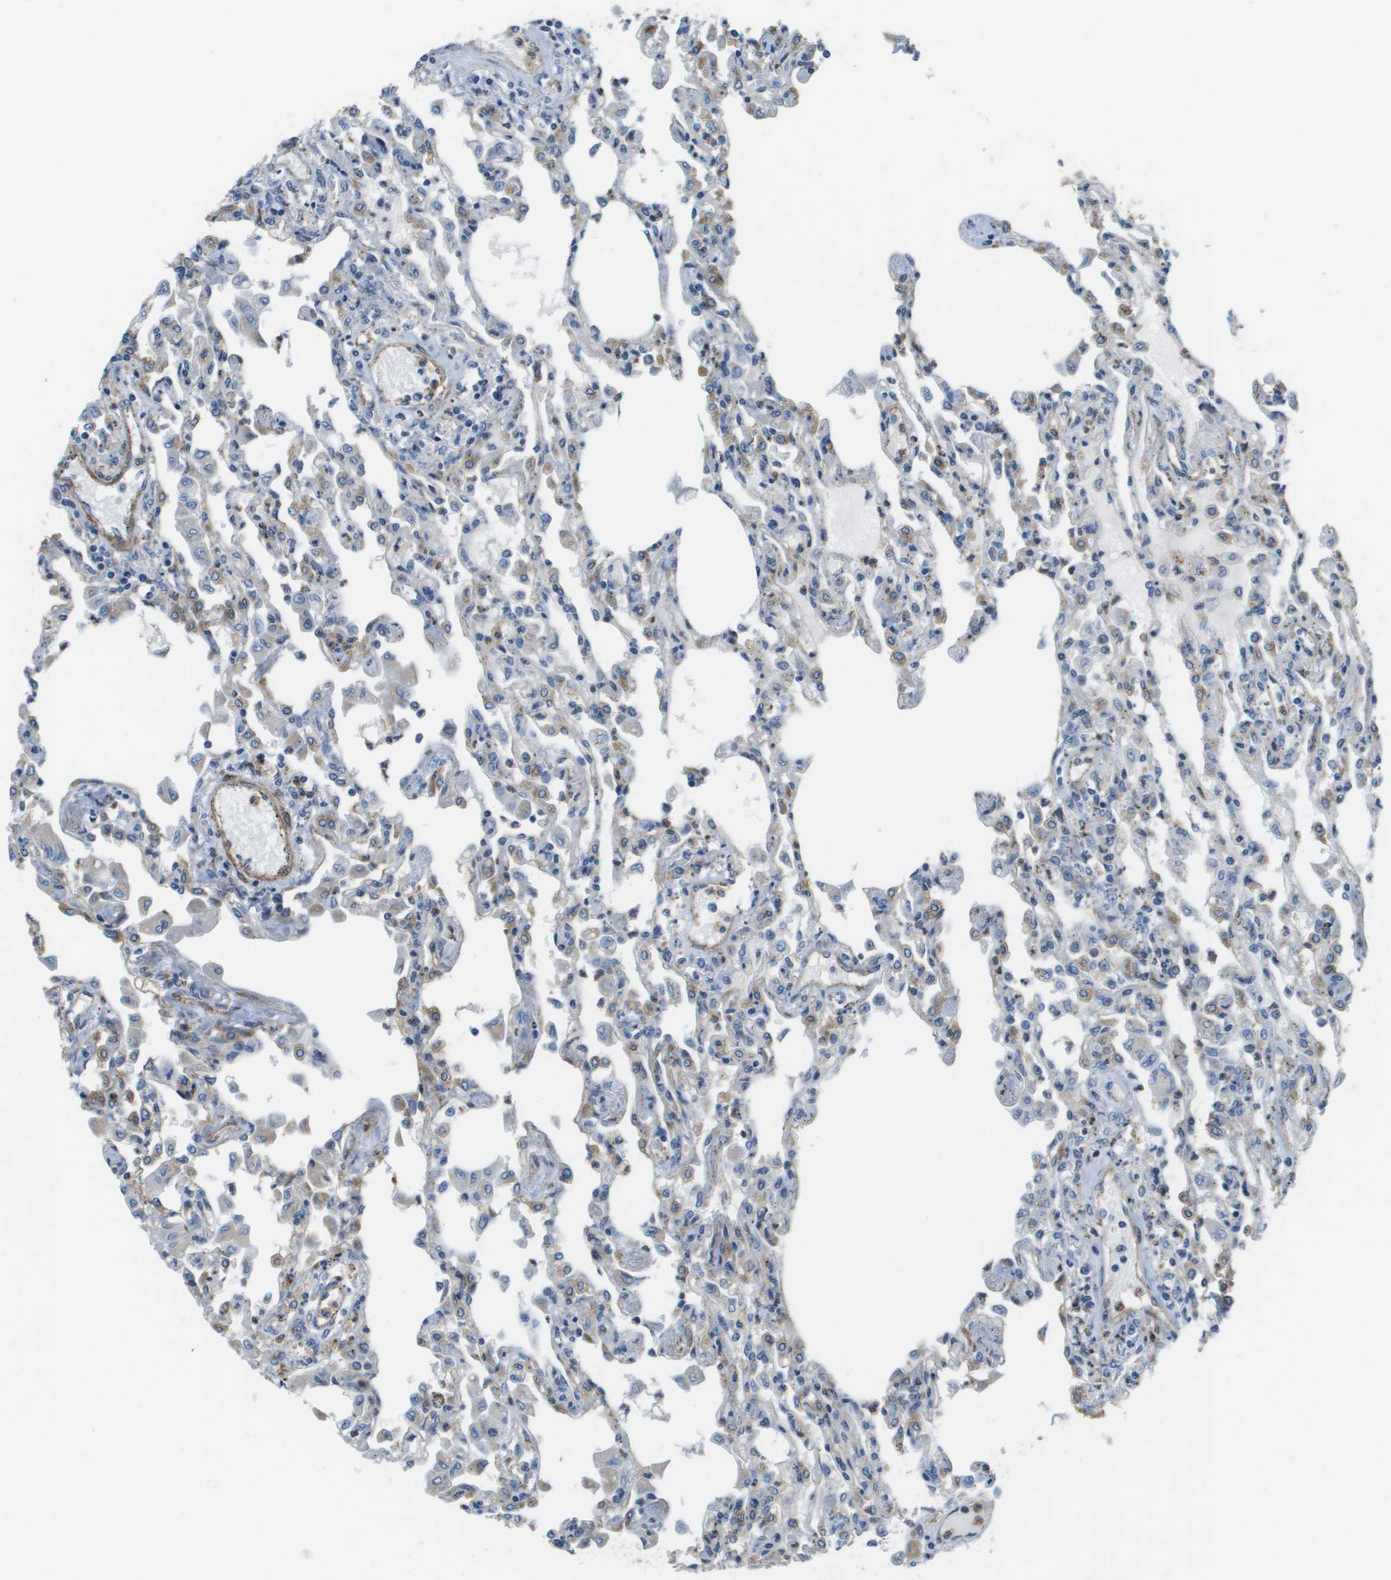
{"staining": {"intensity": "negative", "quantity": "none", "location": "none"}, "tissue": "lung", "cell_type": "Alveolar cells", "image_type": "normal", "snomed": [{"axis": "morphology", "description": "Normal tissue, NOS"}, {"axis": "topography", "description": "Bronchus"}, {"axis": "topography", "description": "Lung"}], "caption": "This is a image of immunohistochemistry staining of benign lung, which shows no staining in alveolar cells.", "gene": "MYH11", "patient": {"sex": "female", "age": 49}}